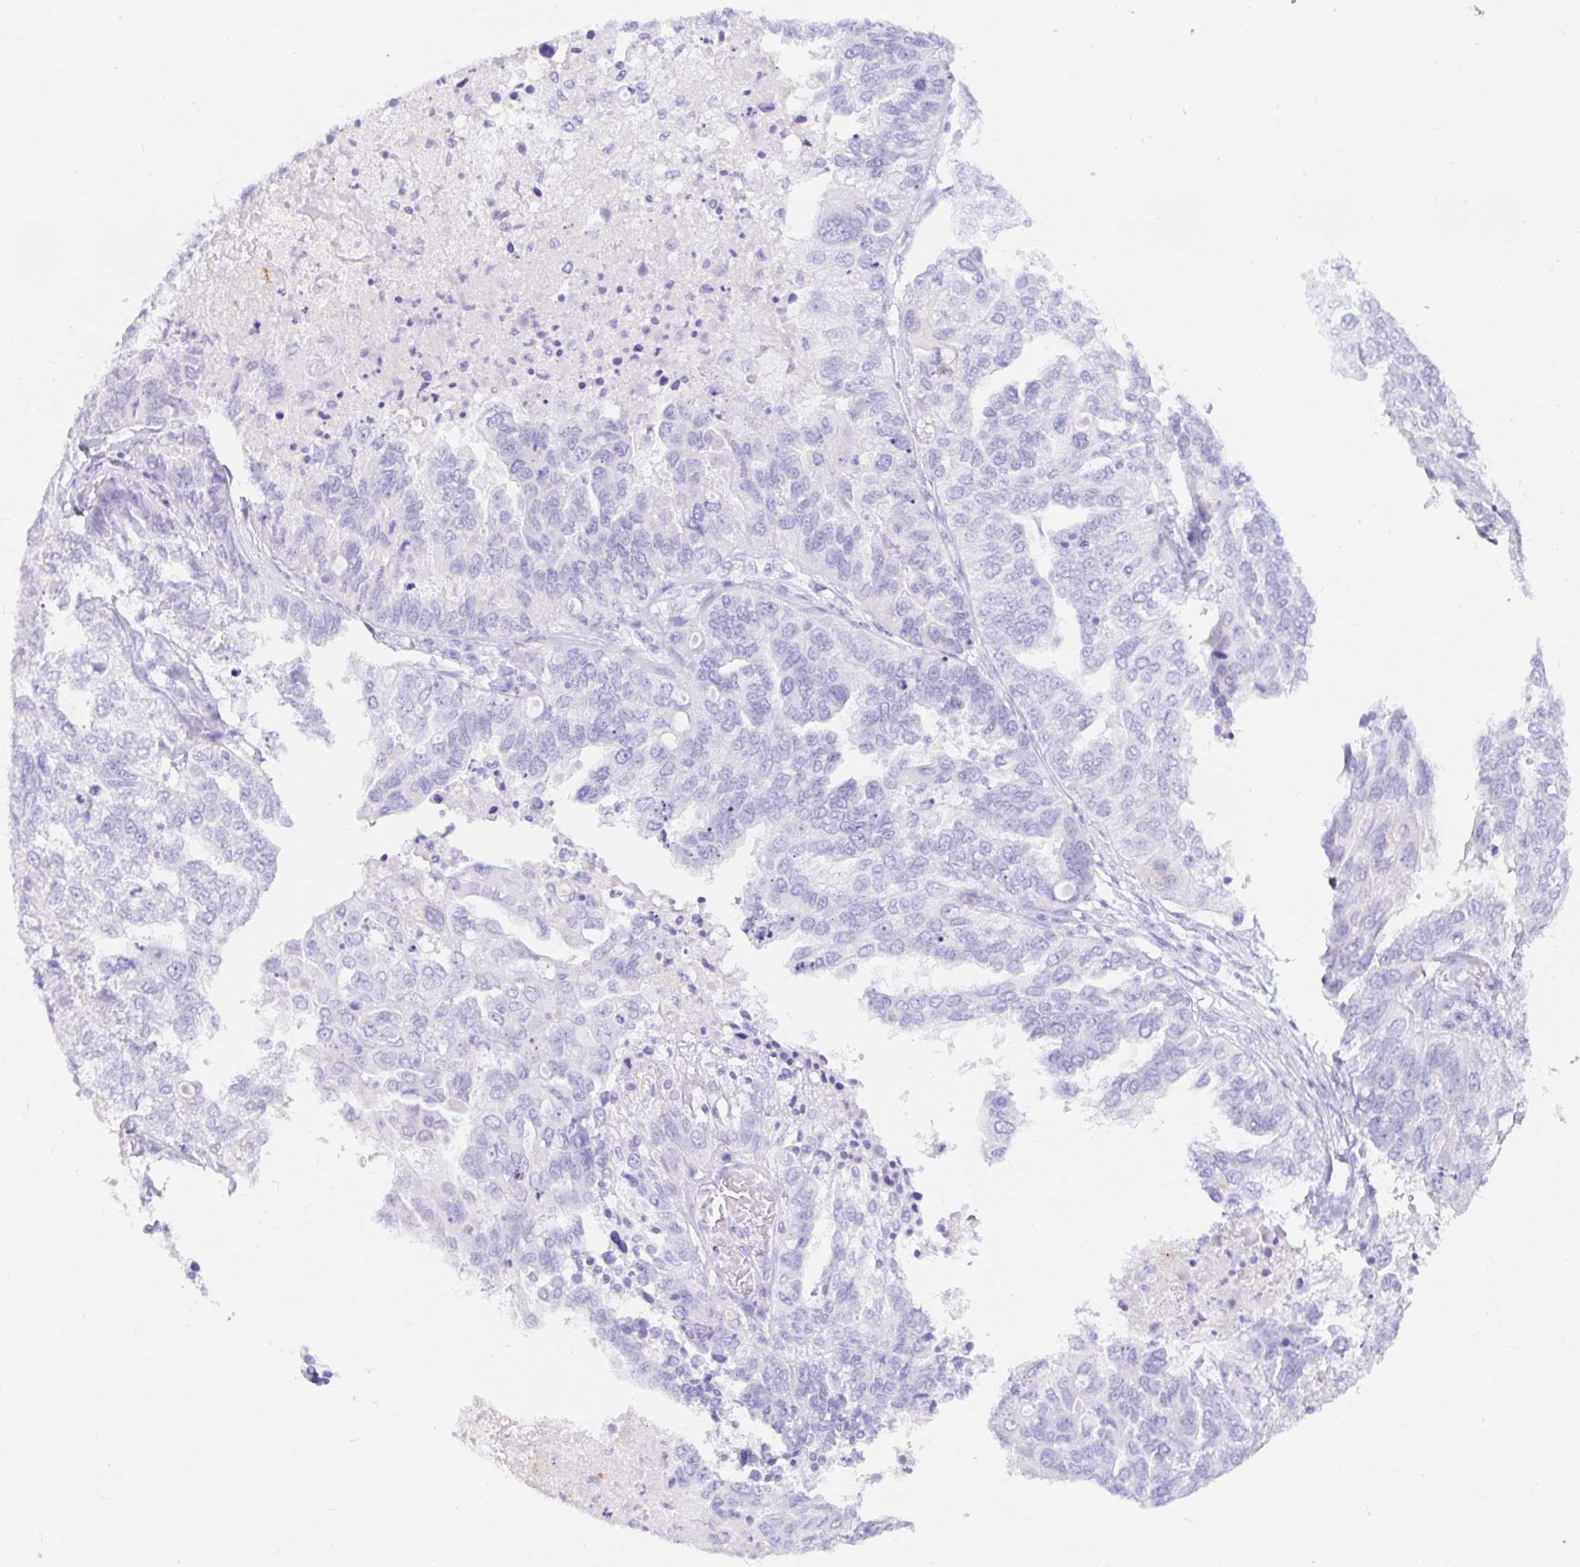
{"staining": {"intensity": "negative", "quantity": "none", "location": "none"}, "tissue": "ovarian cancer", "cell_type": "Tumor cells", "image_type": "cancer", "snomed": [{"axis": "morphology", "description": "Cystadenocarcinoma, serous, NOS"}, {"axis": "topography", "description": "Ovary"}], "caption": "Immunohistochemistry (IHC) of human ovarian cancer shows no positivity in tumor cells.", "gene": "OR6T1", "patient": {"sex": "female", "age": 53}}